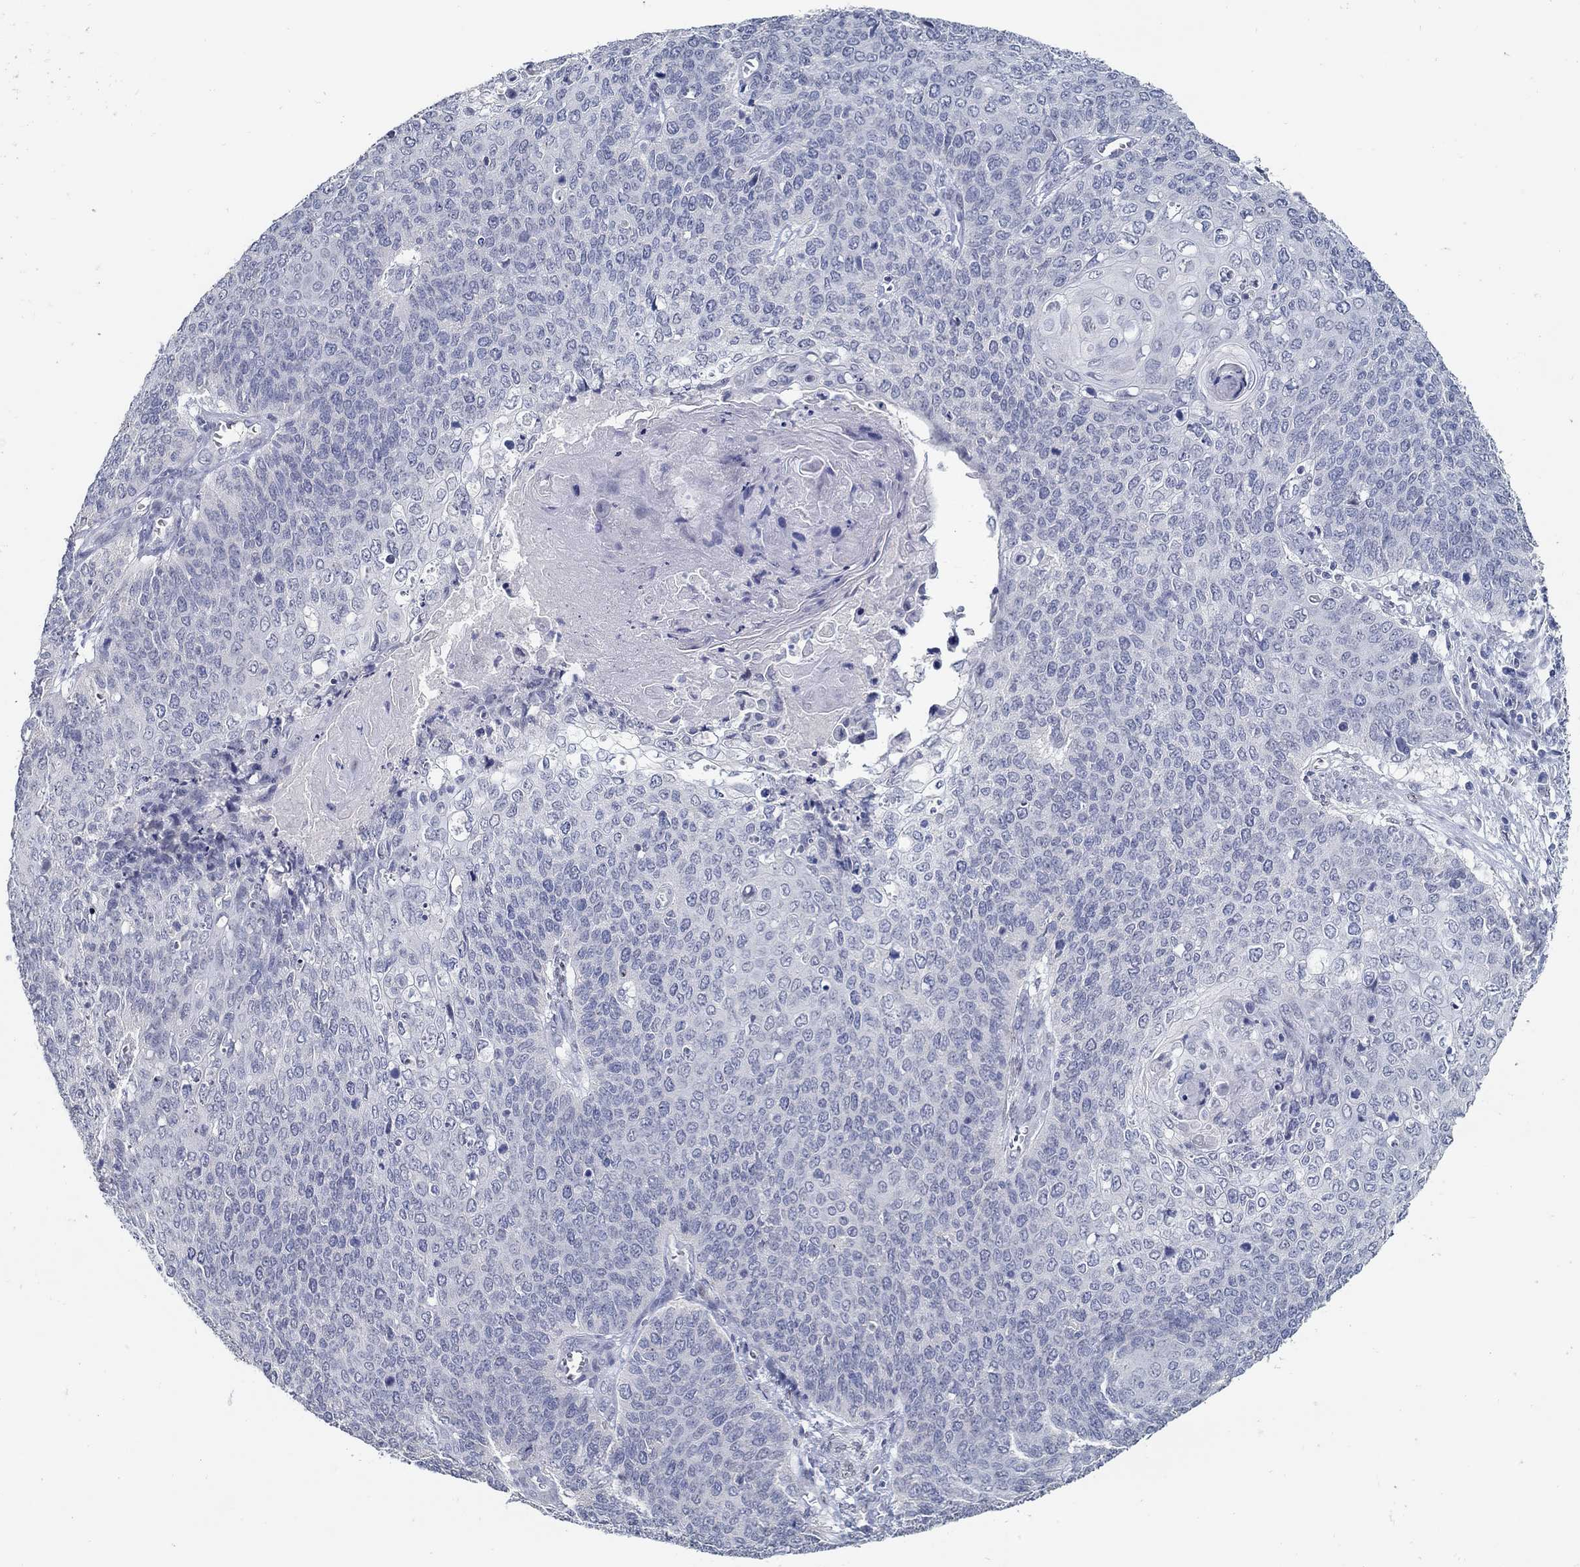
{"staining": {"intensity": "negative", "quantity": "none", "location": "none"}, "tissue": "cervical cancer", "cell_type": "Tumor cells", "image_type": "cancer", "snomed": [{"axis": "morphology", "description": "Squamous cell carcinoma, NOS"}, {"axis": "topography", "description": "Cervix"}], "caption": "This is an IHC micrograph of squamous cell carcinoma (cervical). There is no positivity in tumor cells.", "gene": "USP29", "patient": {"sex": "female", "age": 39}}